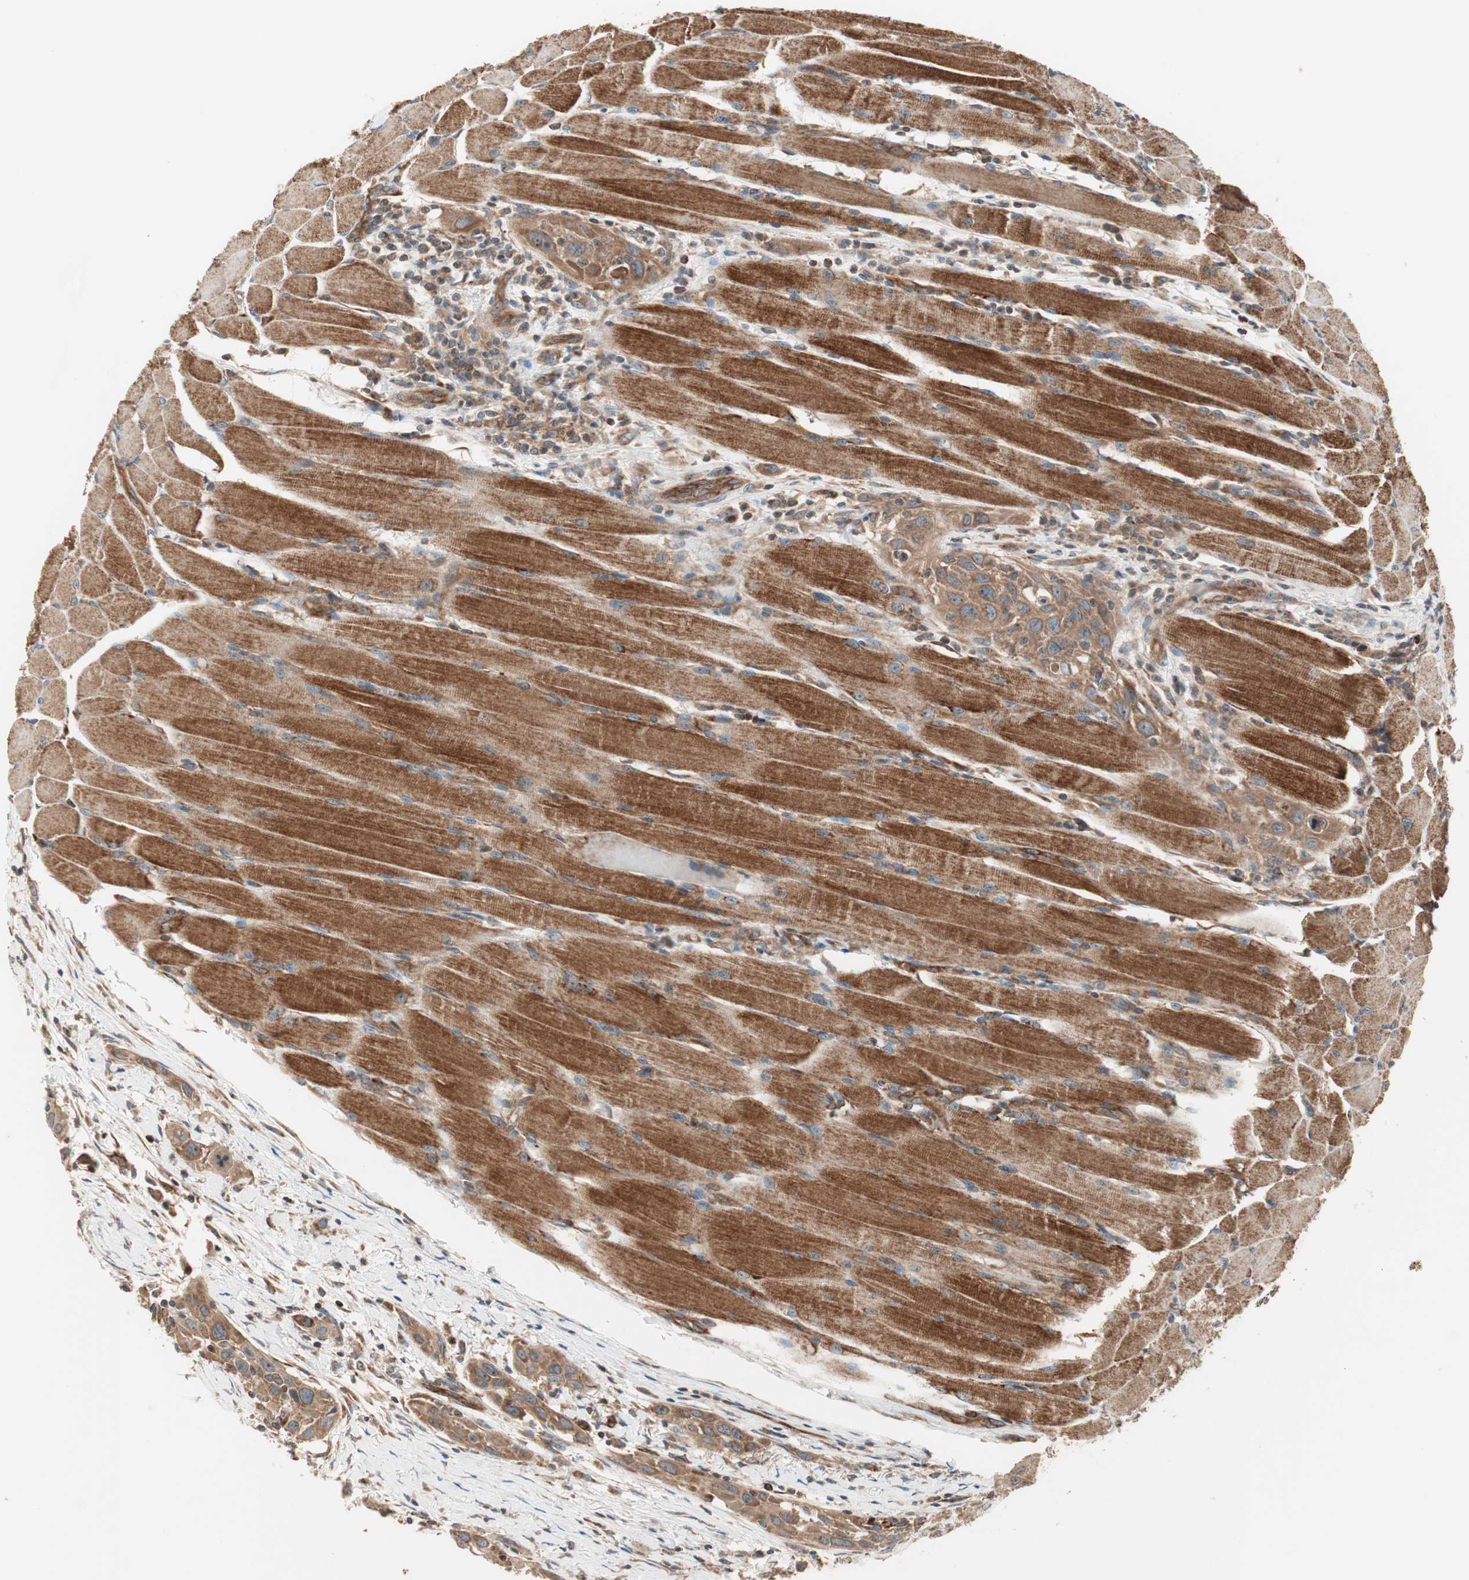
{"staining": {"intensity": "moderate", "quantity": ">75%", "location": "cytoplasmic/membranous"}, "tissue": "head and neck cancer", "cell_type": "Tumor cells", "image_type": "cancer", "snomed": [{"axis": "morphology", "description": "Squamous cell carcinoma, NOS"}, {"axis": "topography", "description": "Oral tissue"}, {"axis": "topography", "description": "Head-Neck"}], "caption": "Immunohistochemical staining of head and neck cancer reveals moderate cytoplasmic/membranous protein staining in approximately >75% of tumor cells.", "gene": "CTTNBP2NL", "patient": {"sex": "female", "age": 50}}